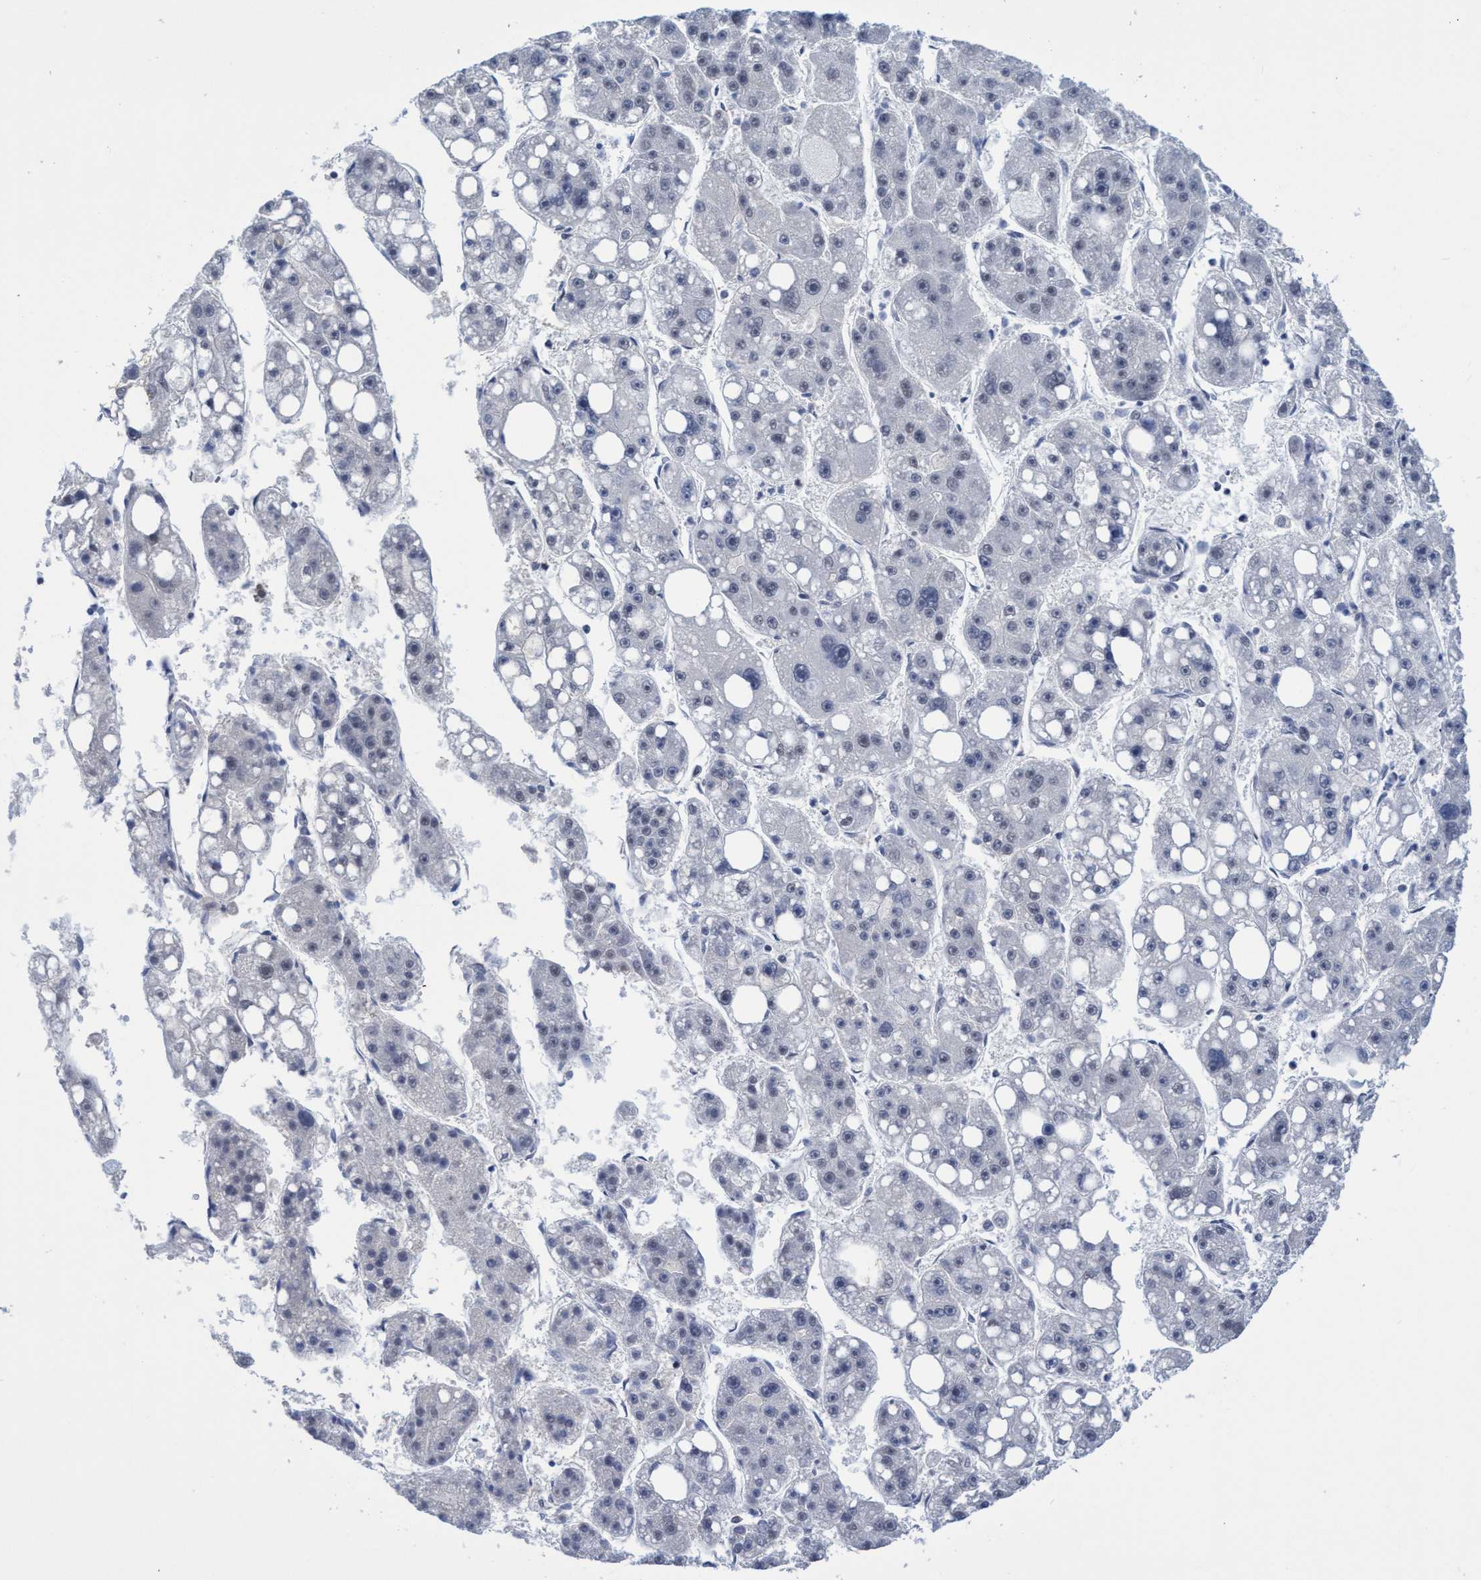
{"staining": {"intensity": "negative", "quantity": "none", "location": "none"}, "tissue": "liver cancer", "cell_type": "Tumor cells", "image_type": "cancer", "snomed": [{"axis": "morphology", "description": "Carcinoma, Hepatocellular, NOS"}, {"axis": "topography", "description": "Liver"}], "caption": "Histopathology image shows no protein positivity in tumor cells of liver hepatocellular carcinoma tissue. The staining is performed using DAB brown chromogen with nuclei counter-stained in using hematoxylin.", "gene": "C9orf78", "patient": {"sex": "female", "age": 61}}